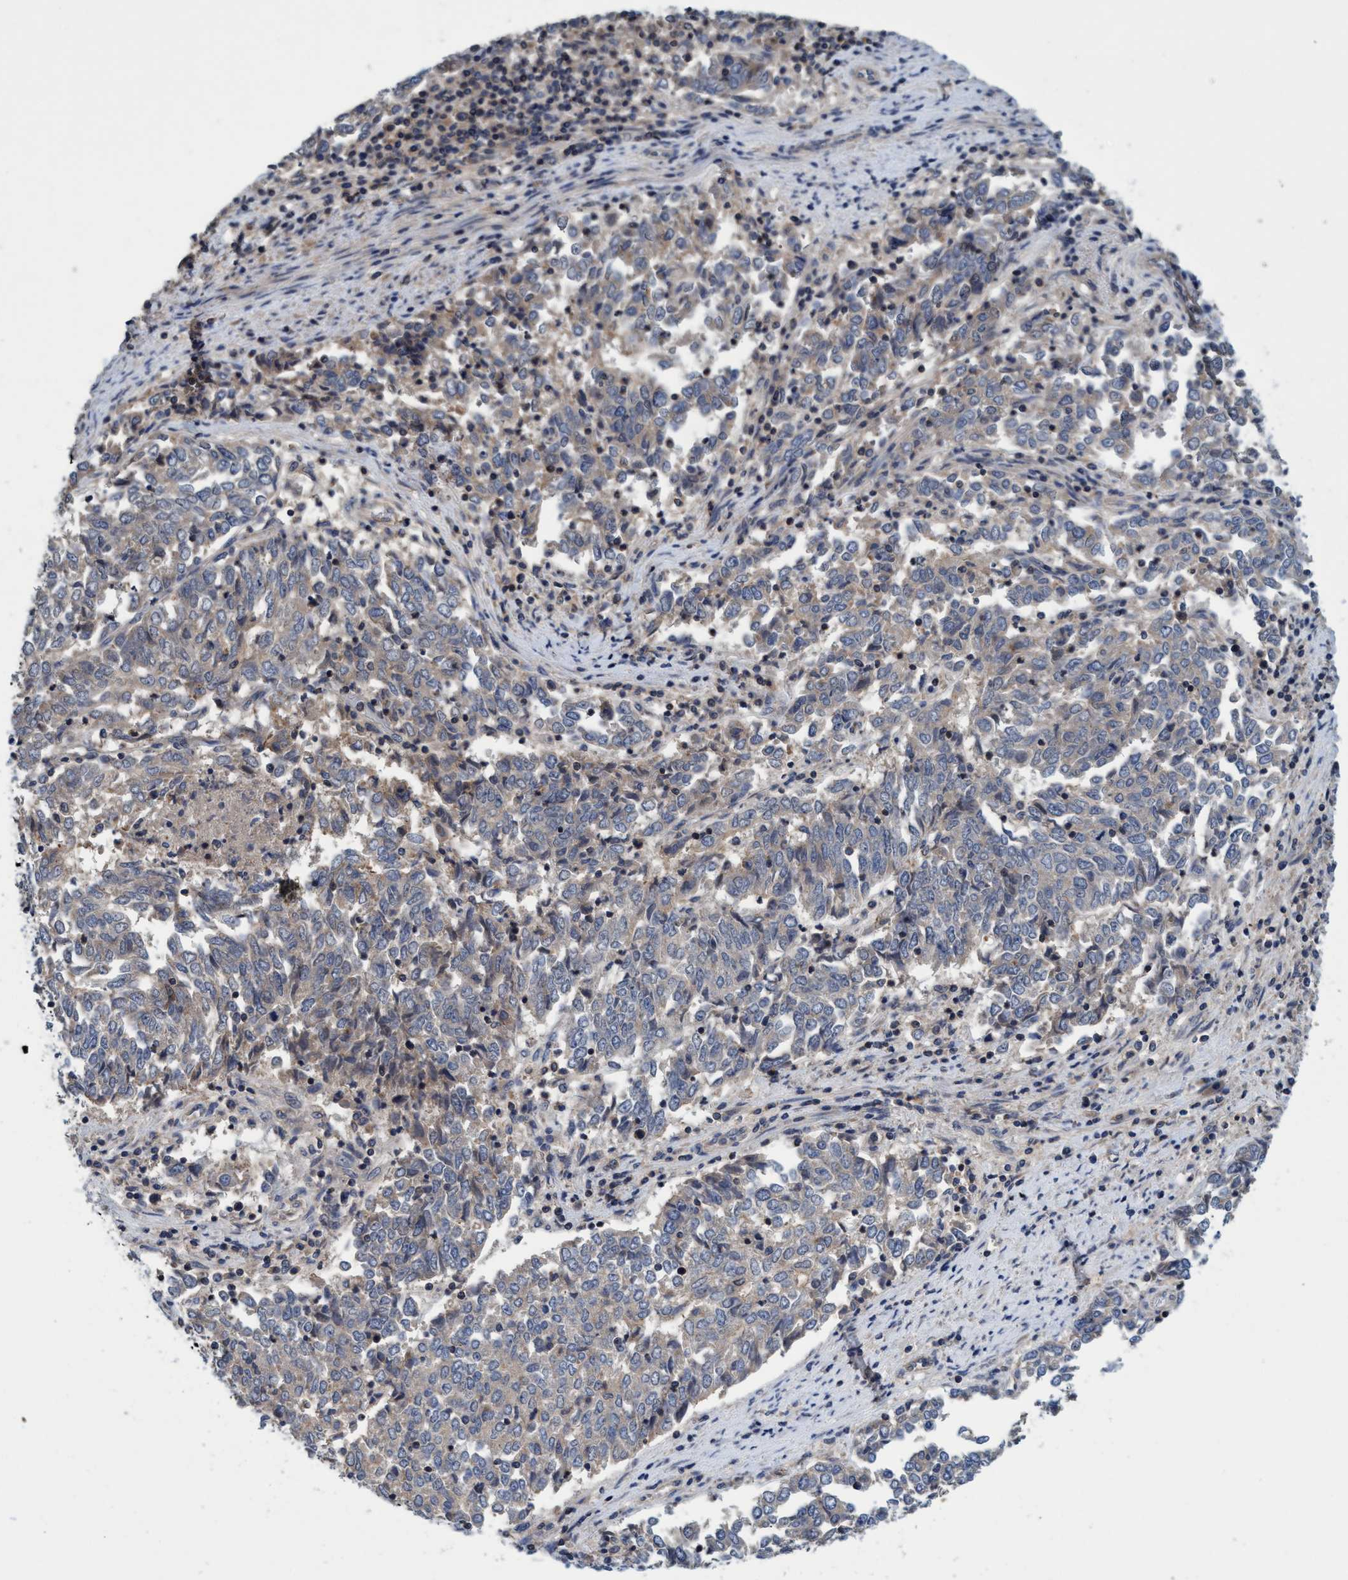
{"staining": {"intensity": "weak", "quantity": "25%-75%", "location": "cytoplasmic/membranous"}, "tissue": "endometrial cancer", "cell_type": "Tumor cells", "image_type": "cancer", "snomed": [{"axis": "morphology", "description": "Adenocarcinoma, NOS"}, {"axis": "topography", "description": "Endometrium"}], "caption": "Endometrial cancer stained for a protein exhibits weak cytoplasmic/membranous positivity in tumor cells. (Brightfield microscopy of DAB IHC at high magnification).", "gene": "CALCOCO2", "patient": {"sex": "female", "age": 80}}